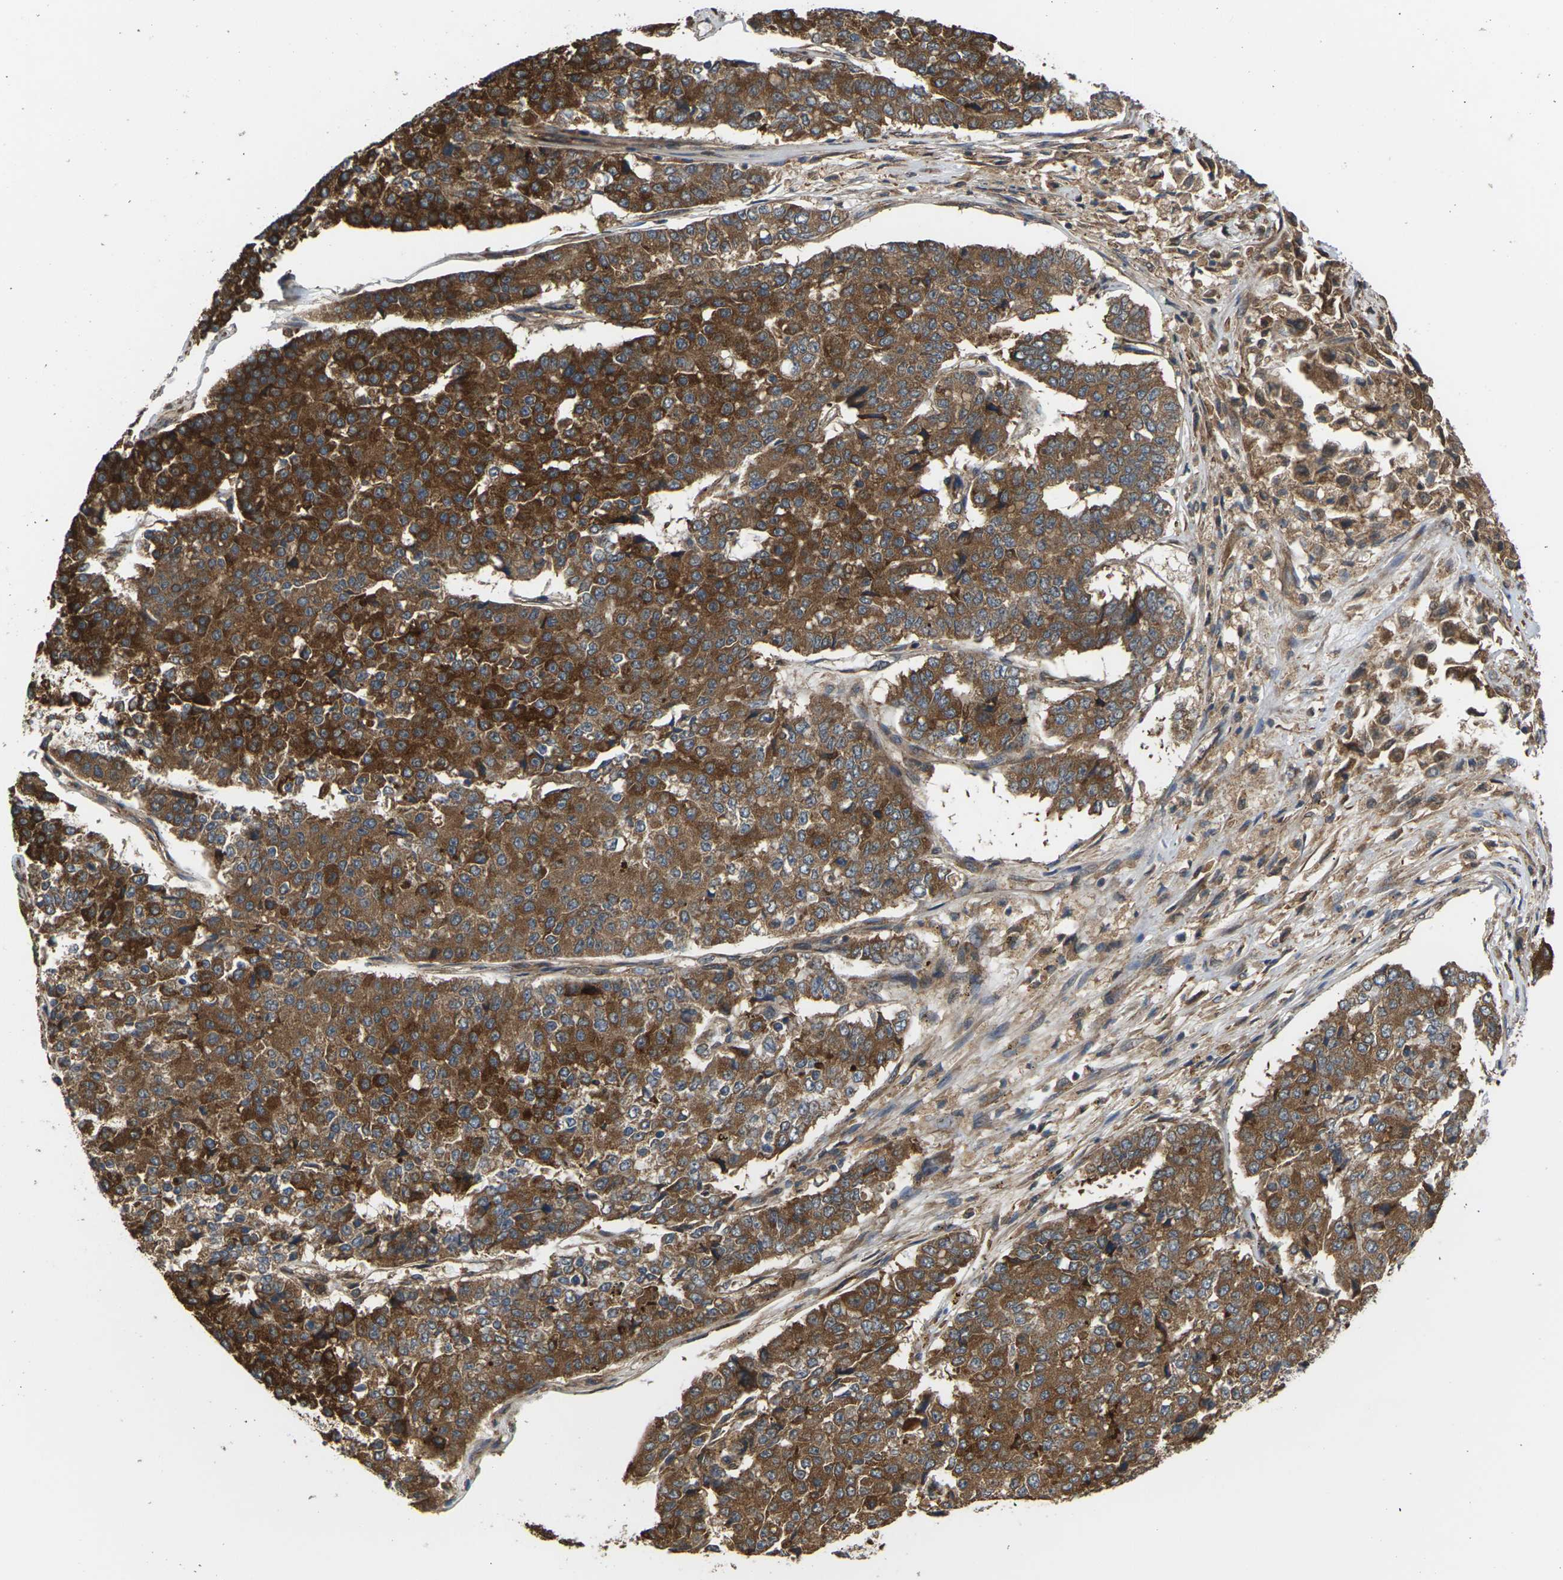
{"staining": {"intensity": "strong", "quantity": ">75%", "location": "cytoplasmic/membranous"}, "tissue": "pancreatic cancer", "cell_type": "Tumor cells", "image_type": "cancer", "snomed": [{"axis": "morphology", "description": "Adenocarcinoma, NOS"}, {"axis": "topography", "description": "Pancreas"}], "caption": "Immunohistochemical staining of human pancreatic cancer (adenocarcinoma) reveals strong cytoplasmic/membranous protein expression in about >75% of tumor cells.", "gene": "NRAS", "patient": {"sex": "male", "age": 50}}